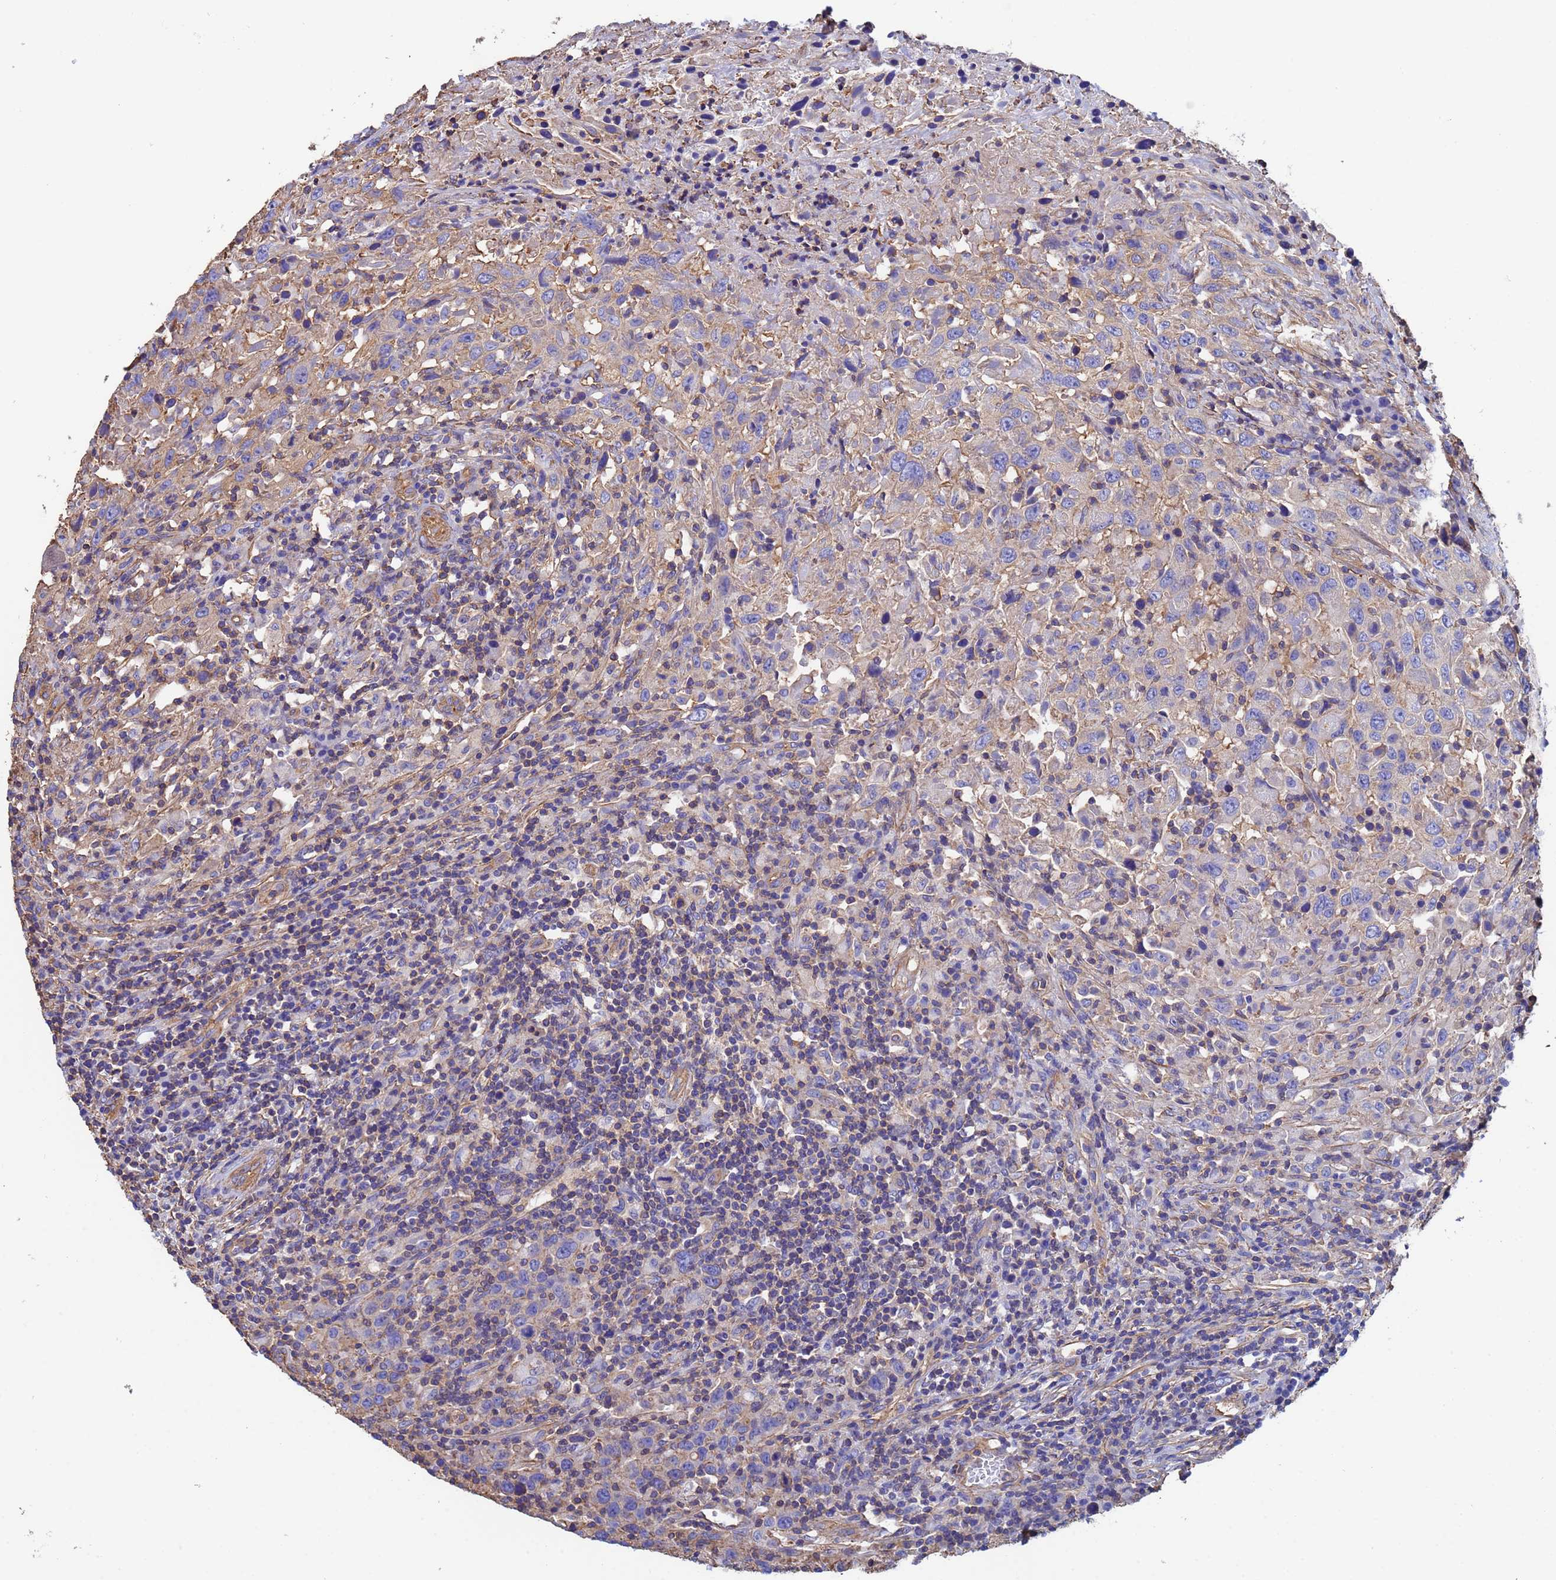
{"staining": {"intensity": "weak", "quantity": "<25%", "location": "cytoplasmic/membranous"}, "tissue": "urothelial cancer", "cell_type": "Tumor cells", "image_type": "cancer", "snomed": [{"axis": "morphology", "description": "Urothelial carcinoma, High grade"}, {"axis": "topography", "description": "Urinary bladder"}], "caption": "Tumor cells show no significant expression in urothelial cancer.", "gene": "MYL12A", "patient": {"sex": "male", "age": 61}}